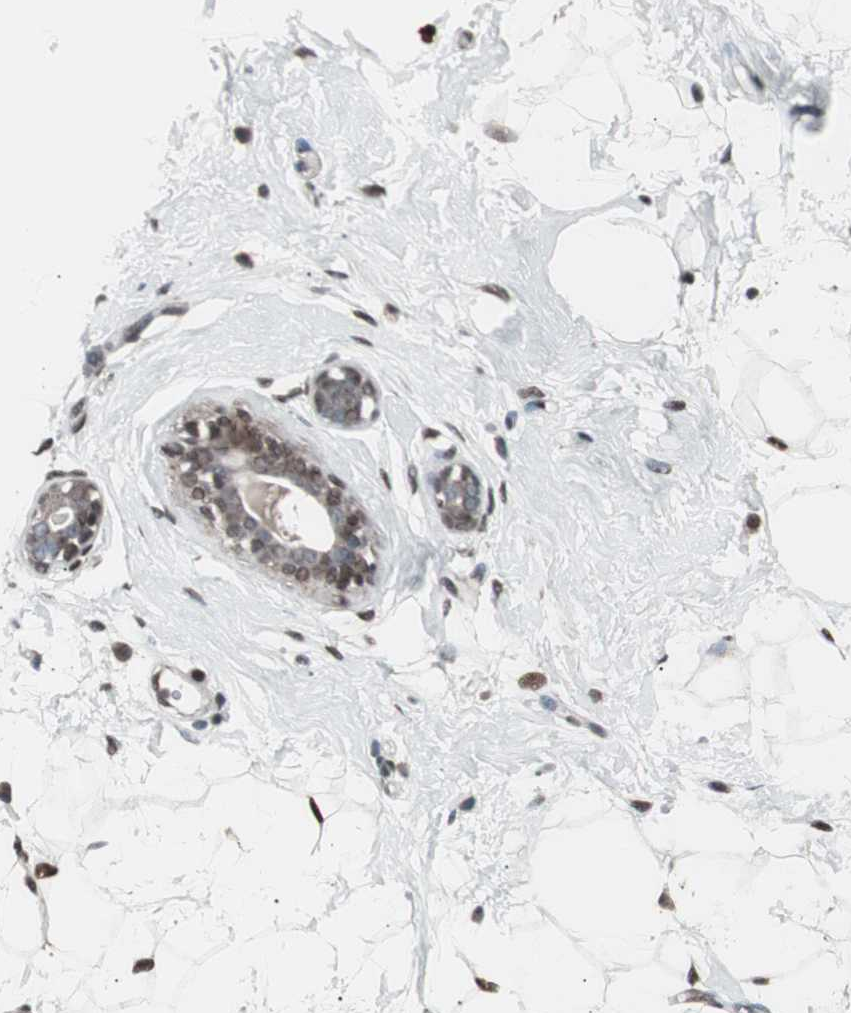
{"staining": {"intensity": "moderate", "quantity": ">75%", "location": "nuclear"}, "tissue": "breast", "cell_type": "Adipocytes", "image_type": "normal", "snomed": [{"axis": "morphology", "description": "Normal tissue, NOS"}, {"axis": "topography", "description": "Breast"}], "caption": "The photomicrograph displays staining of normal breast, revealing moderate nuclear protein staining (brown color) within adipocytes.", "gene": "RXRA", "patient": {"sex": "female", "age": 23}}